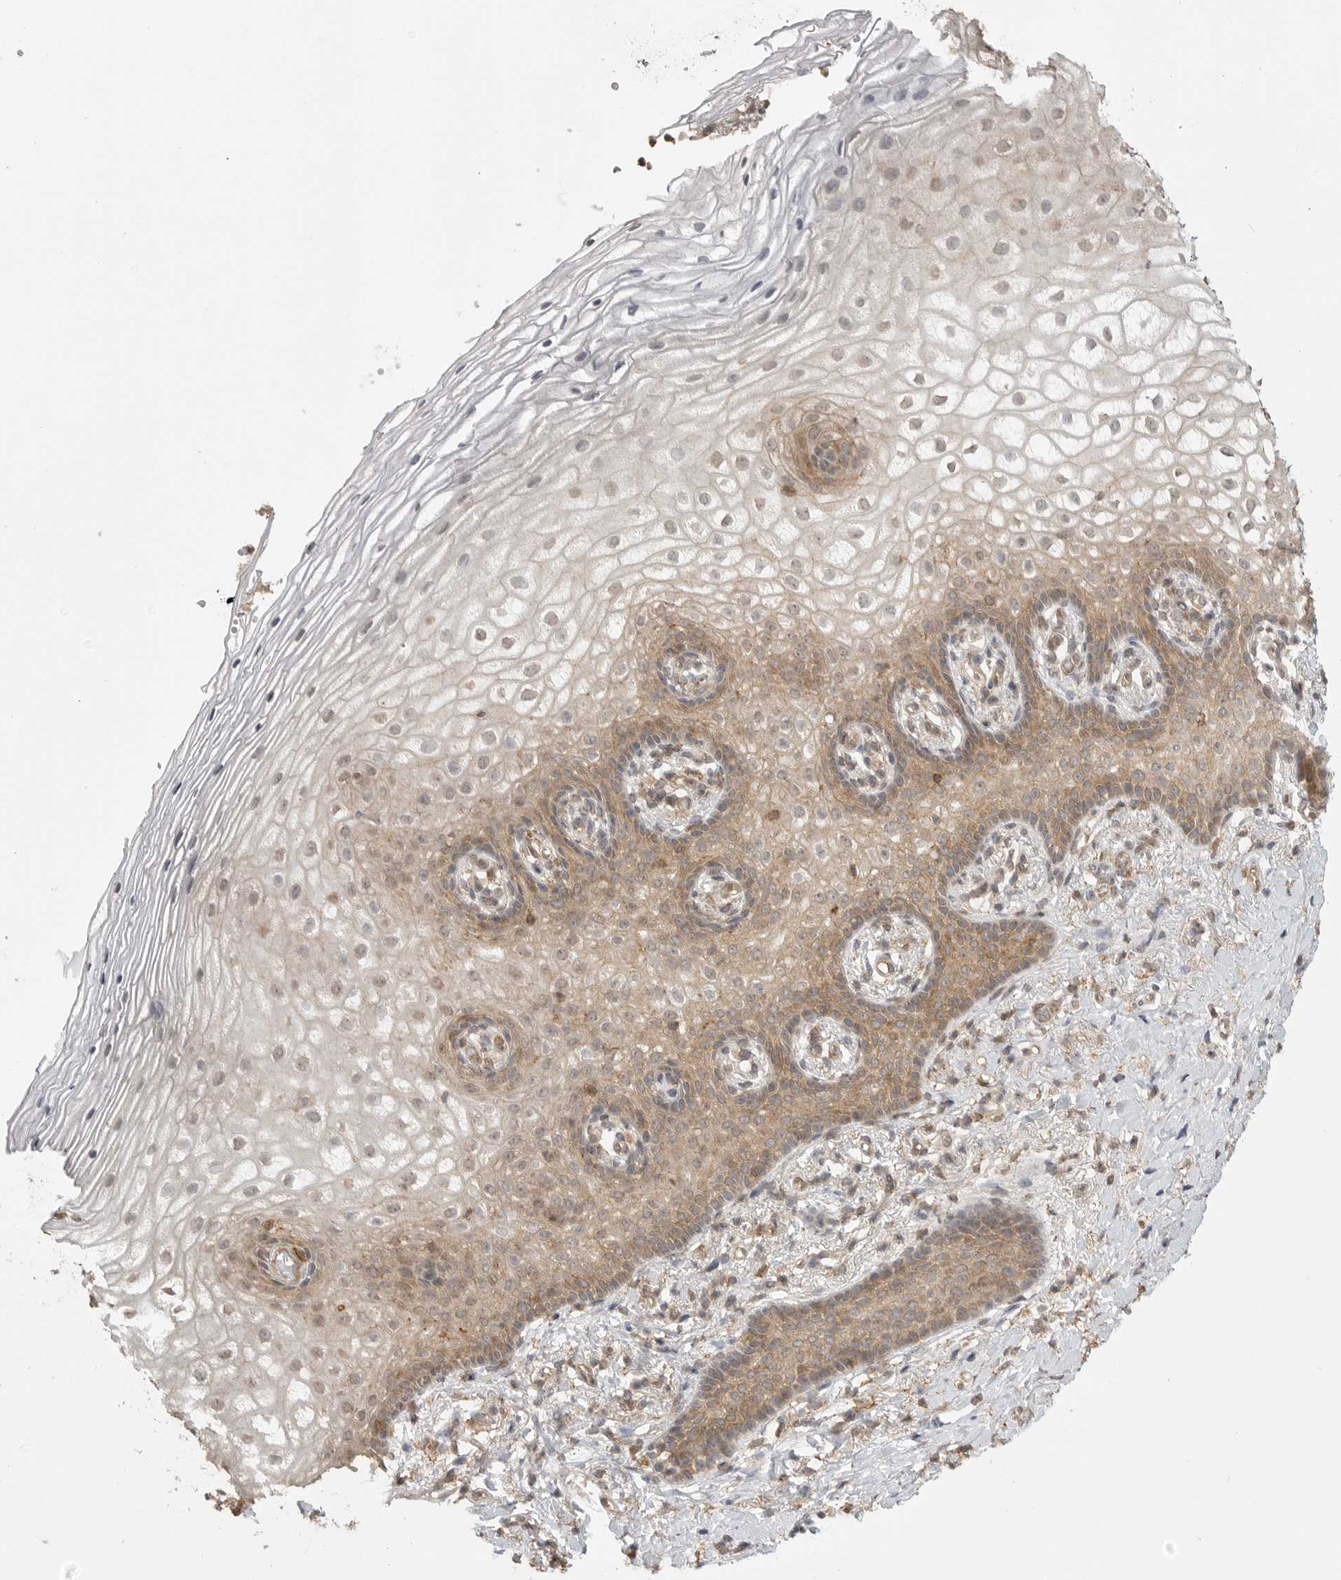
{"staining": {"intensity": "moderate", "quantity": "25%-75%", "location": "cytoplasmic/membranous"}, "tissue": "vagina", "cell_type": "Squamous epithelial cells", "image_type": "normal", "snomed": [{"axis": "morphology", "description": "Normal tissue, NOS"}, {"axis": "topography", "description": "Vagina"}], "caption": "Immunohistochemical staining of benign human vagina shows moderate cytoplasmic/membranous protein positivity in approximately 25%-75% of squamous epithelial cells. The protein of interest is shown in brown color, while the nuclei are stained blue.", "gene": "GPC2", "patient": {"sex": "female", "age": 60}}